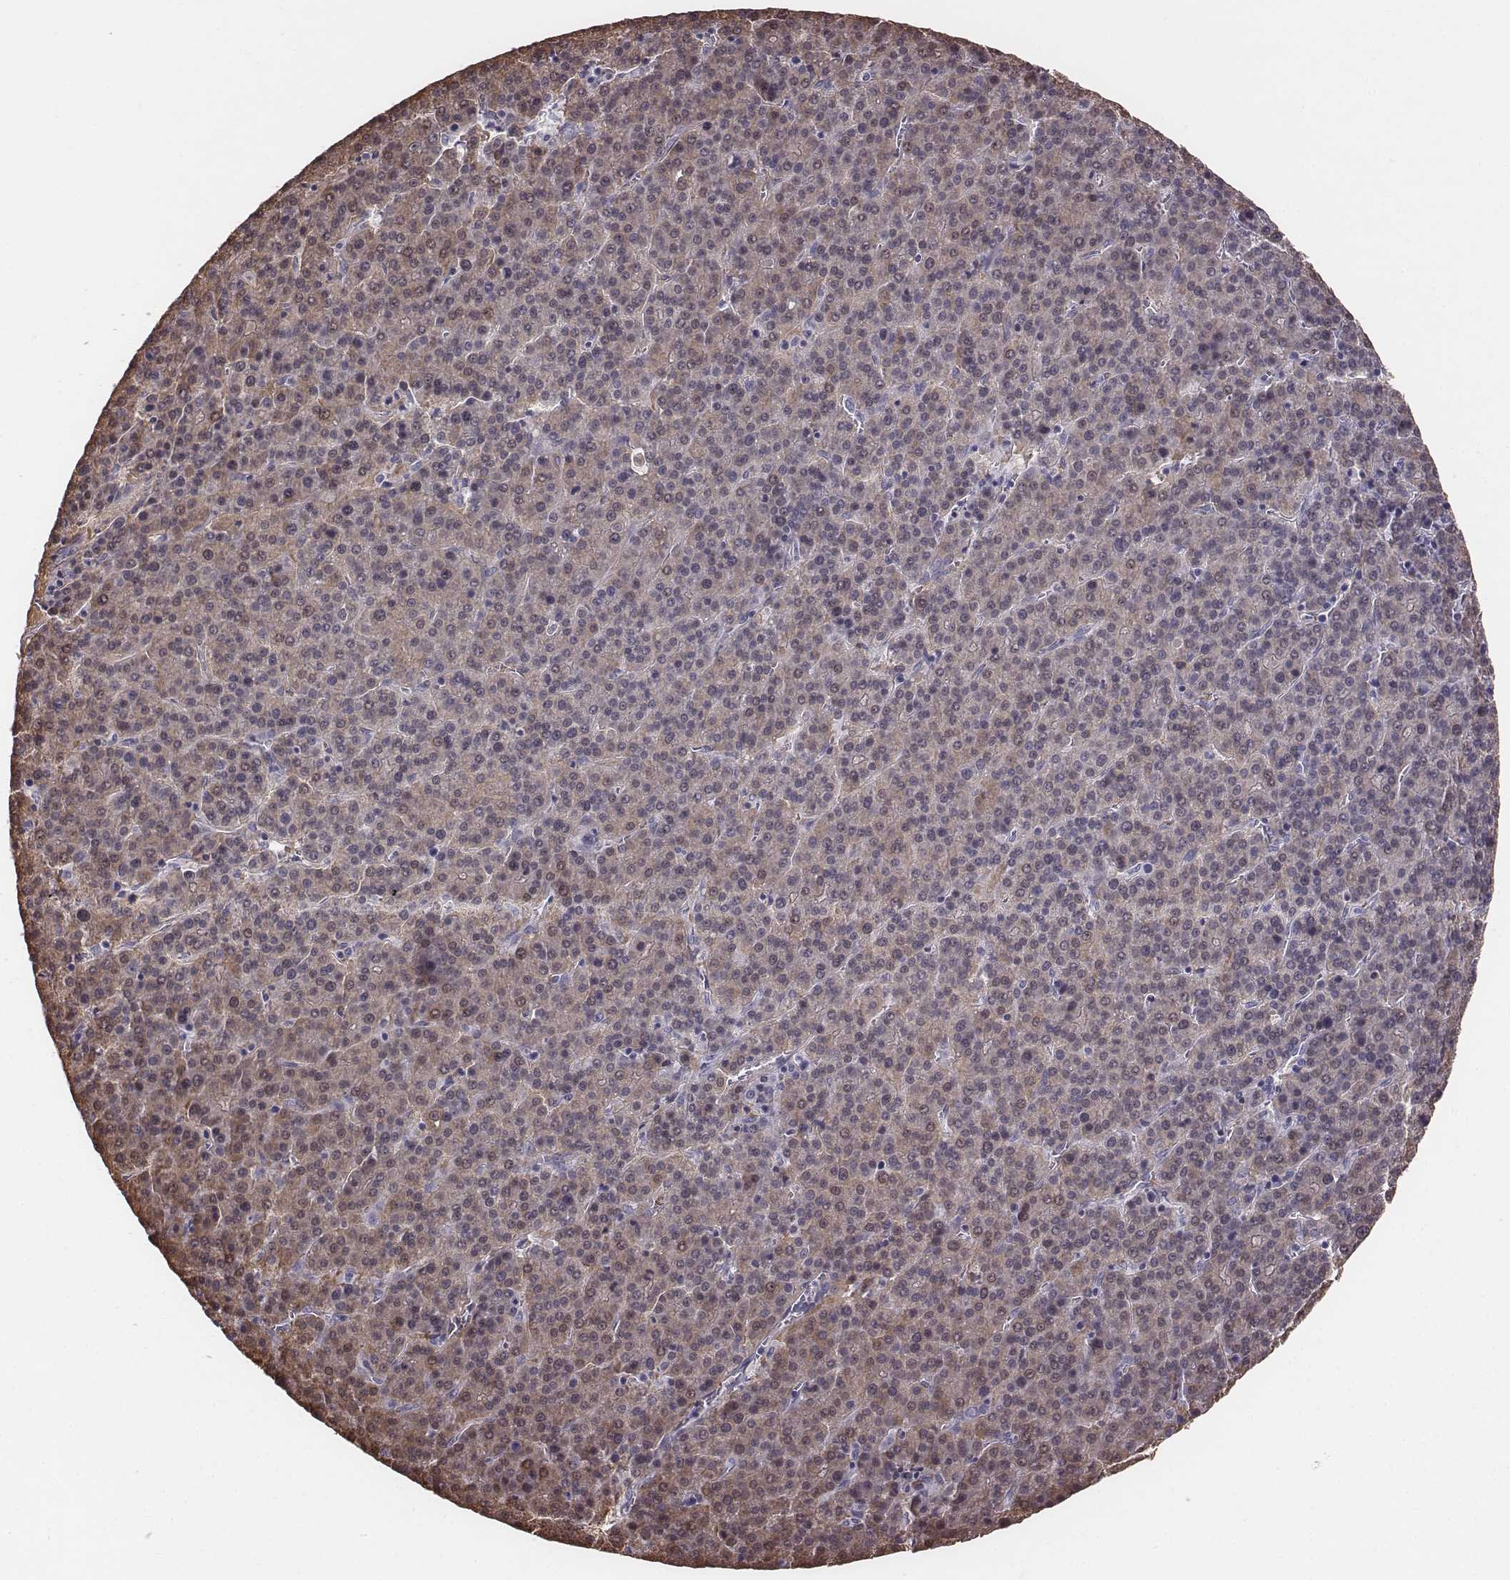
{"staining": {"intensity": "negative", "quantity": "none", "location": "none"}, "tissue": "liver cancer", "cell_type": "Tumor cells", "image_type": "cancer", "snomed": [{"axis": "morphology", "description": "Carcinoma, Hepatocellular, NOS"}, {"axis": "topography", "description": "Liver"}], "caption": "A histopathology image of hepatocellular carcinoma (liver) stained for a protein exhibits no brown staining in tumor cells. Brightfield microscopy of IHC stained with DAB (3,3'-diaminobenzidine) (brown) and hematoxylin (blue), captured at high magnification.", "gene": "CRISP1", "patient": {"sex": "female", "age": 58}}